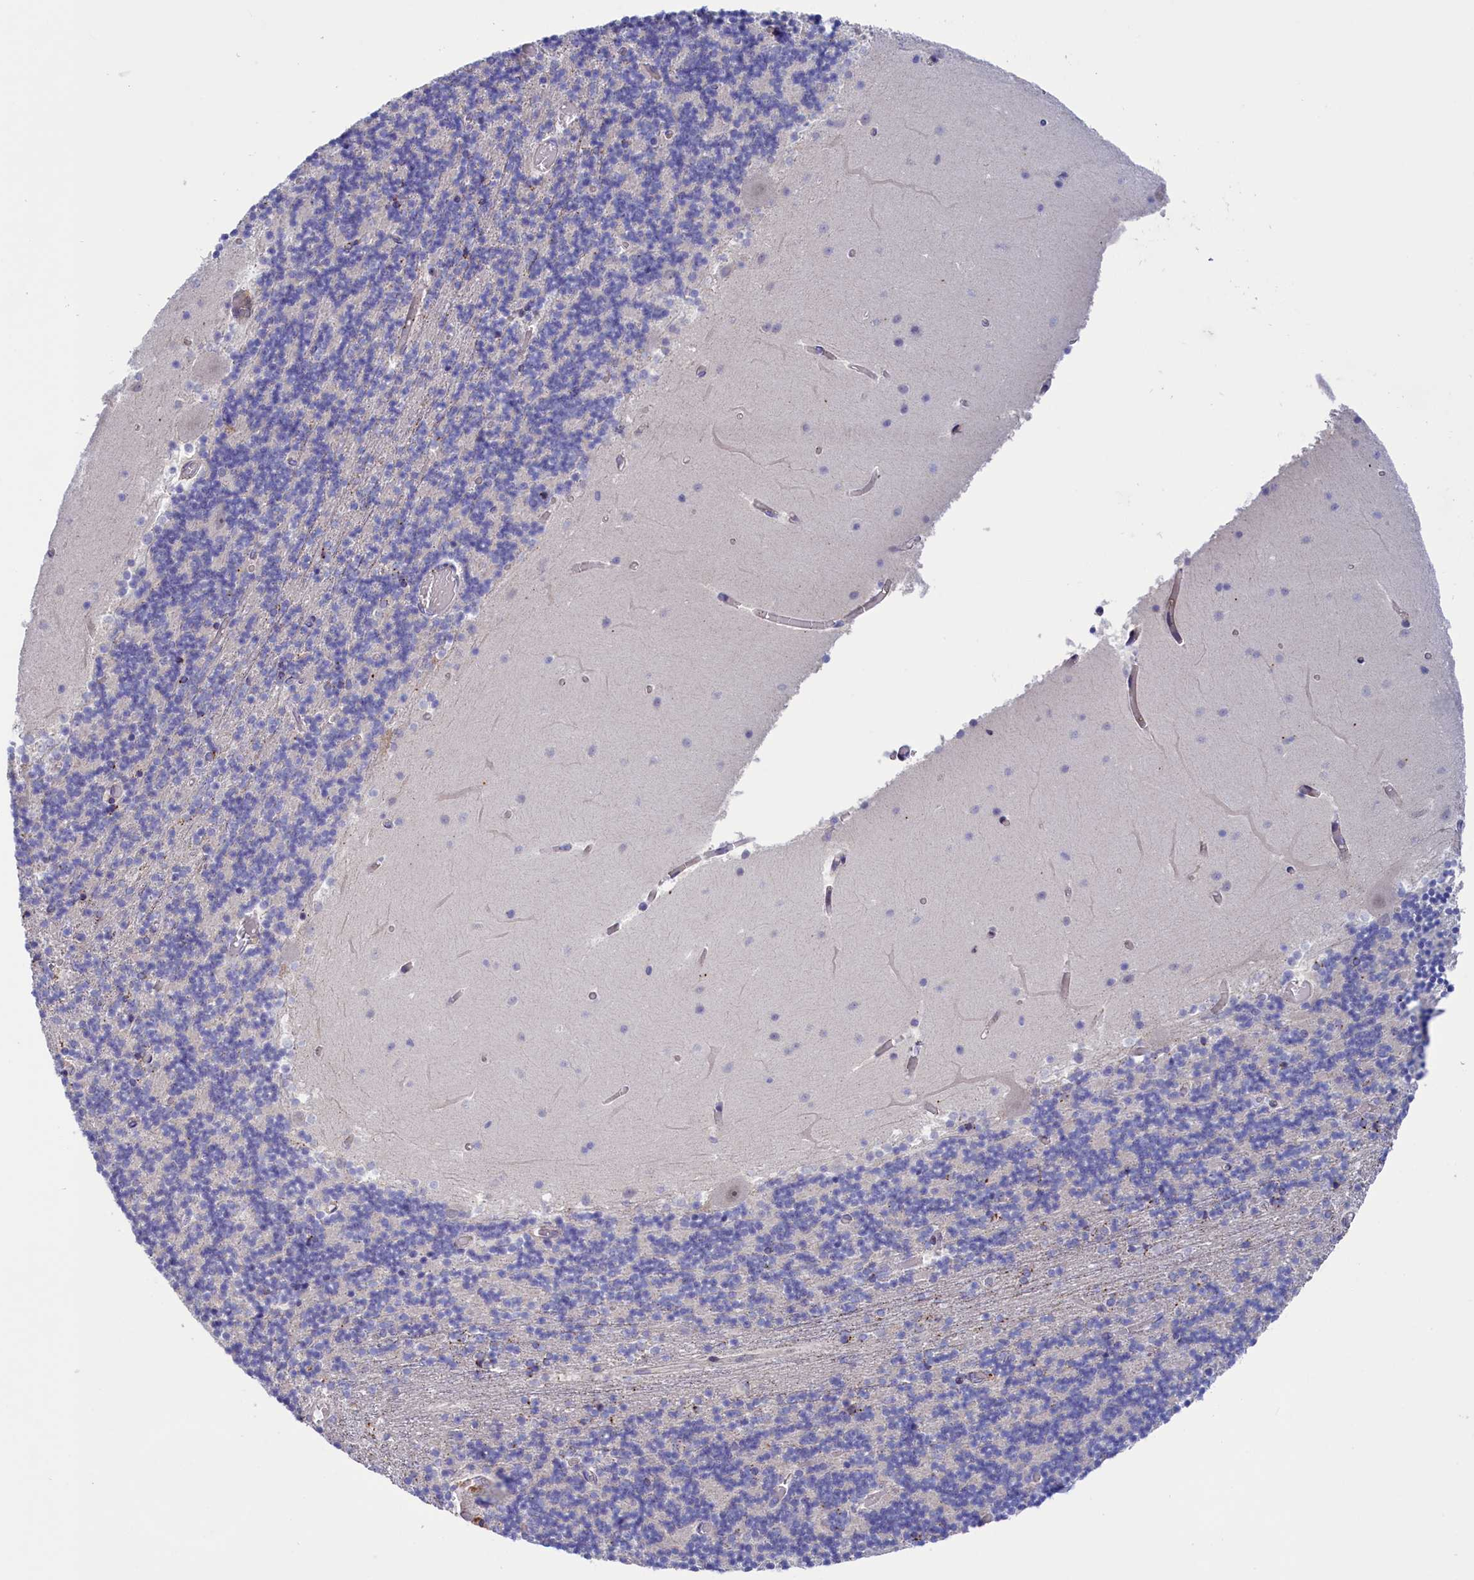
{"staining": {"intensity": "negative", "quantity": "none", "location": "none"}, "tissue": "cerebellum", "cell_type": "Cells in granular layer", "image_type": "normal", "snomed": [{"axis": "morphology", "description": "Normal tissue, NOS"}, {"axis": "topography", "description": "Cerebellum"}], "caption": "Immunohistochemistry of benign cerebellum exhibits no expression in cells in granular layer.", "gene": "HYKK", "patient": {"sex": "female", "age": 28}}